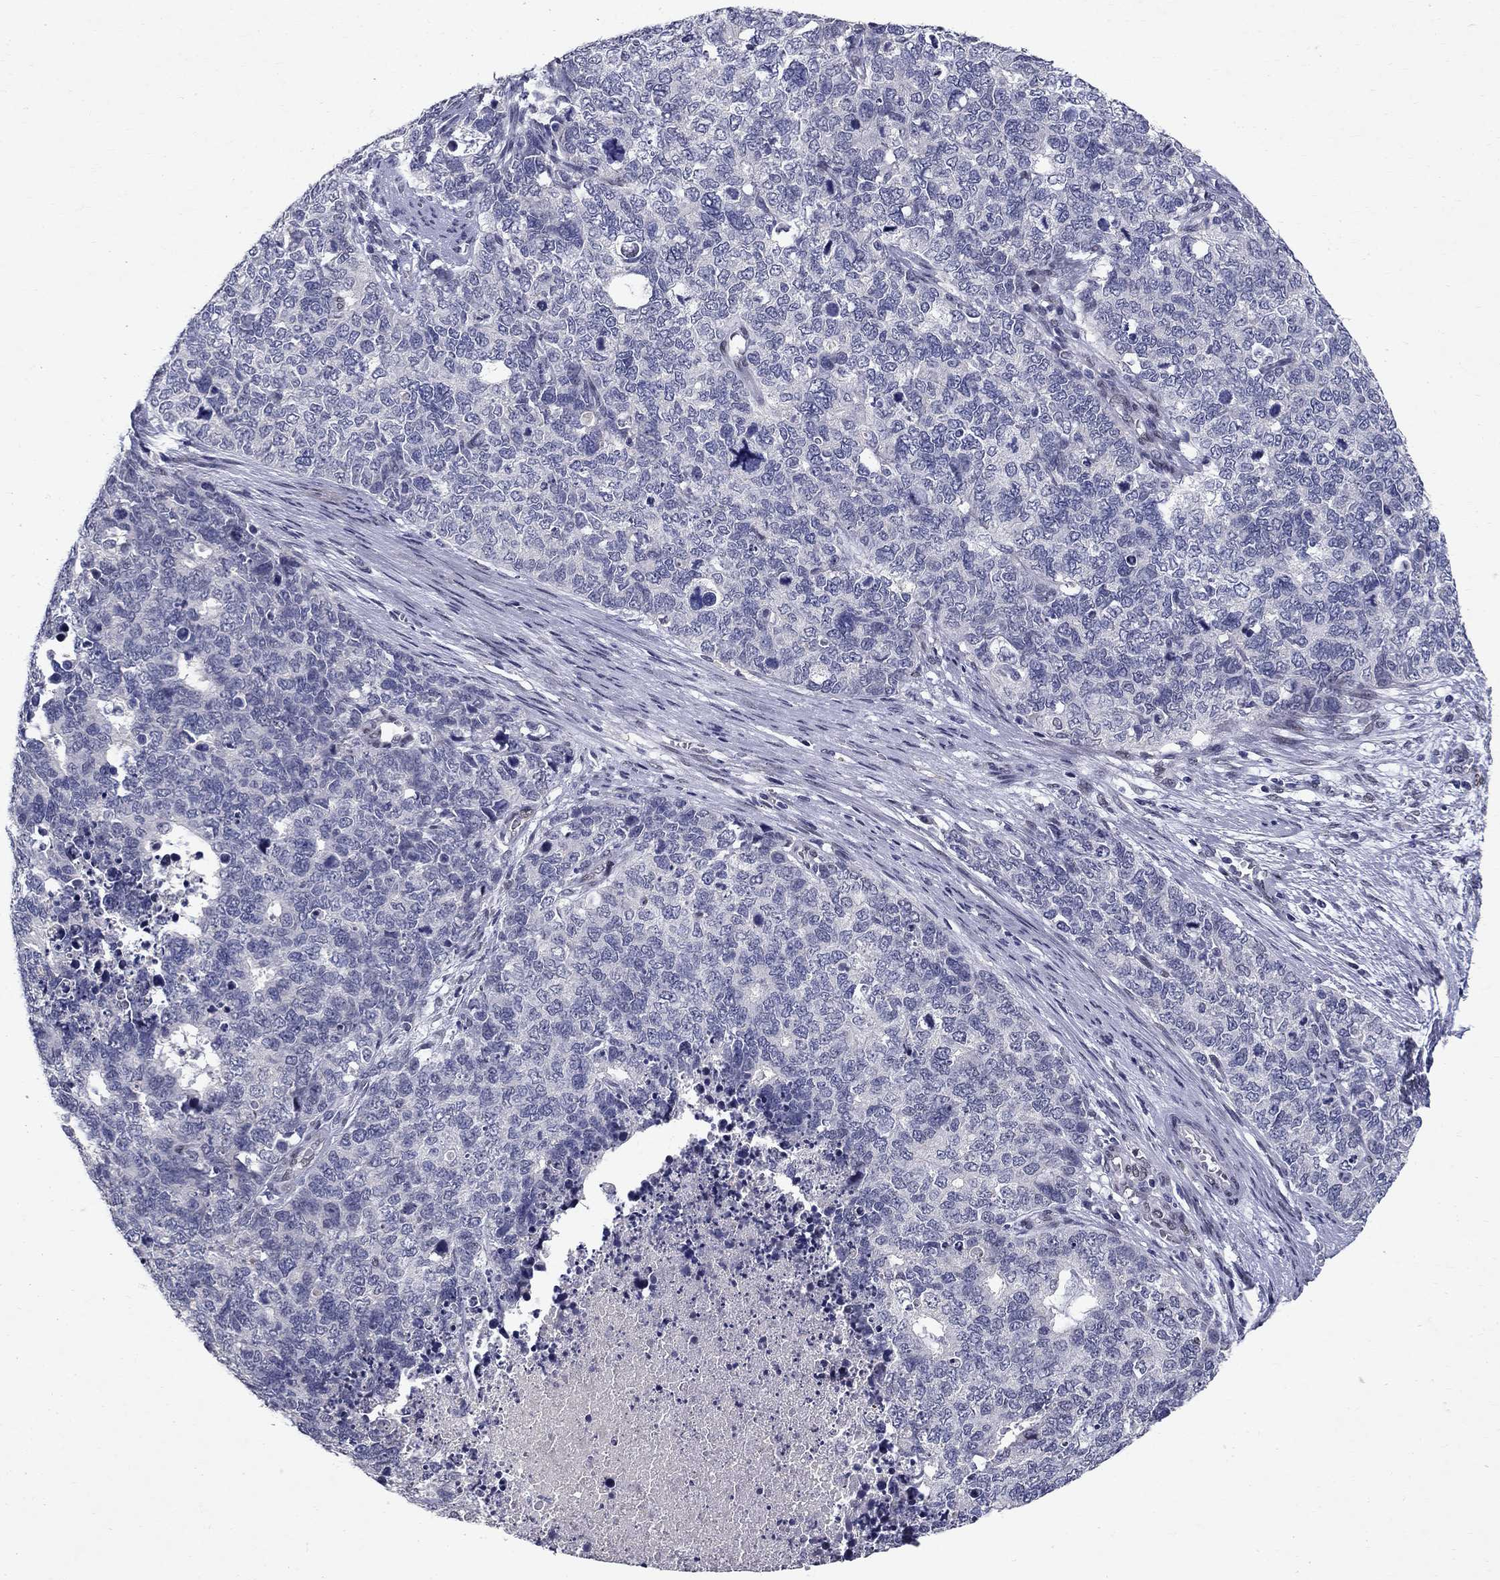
{"staining": {"intensity": "negative", "quantity": "none", "location": "none"}, "tissue": "cervical cancer", "cell_type": "Tumor cells", "image_type": "cancer", "snomed": [{"axis": "morphology", "description": "Squamous cell carcinoma, NOS"}, {"axis": "topography", "description": "Cervix"}], "caption": "Tumor cells are negative for brown protein staining in cervical squamous cell carcinoma. (DAB IHC, high magnification).", "gene": "RBFOX1", "patient": {"sex": "female", "age": 63}}